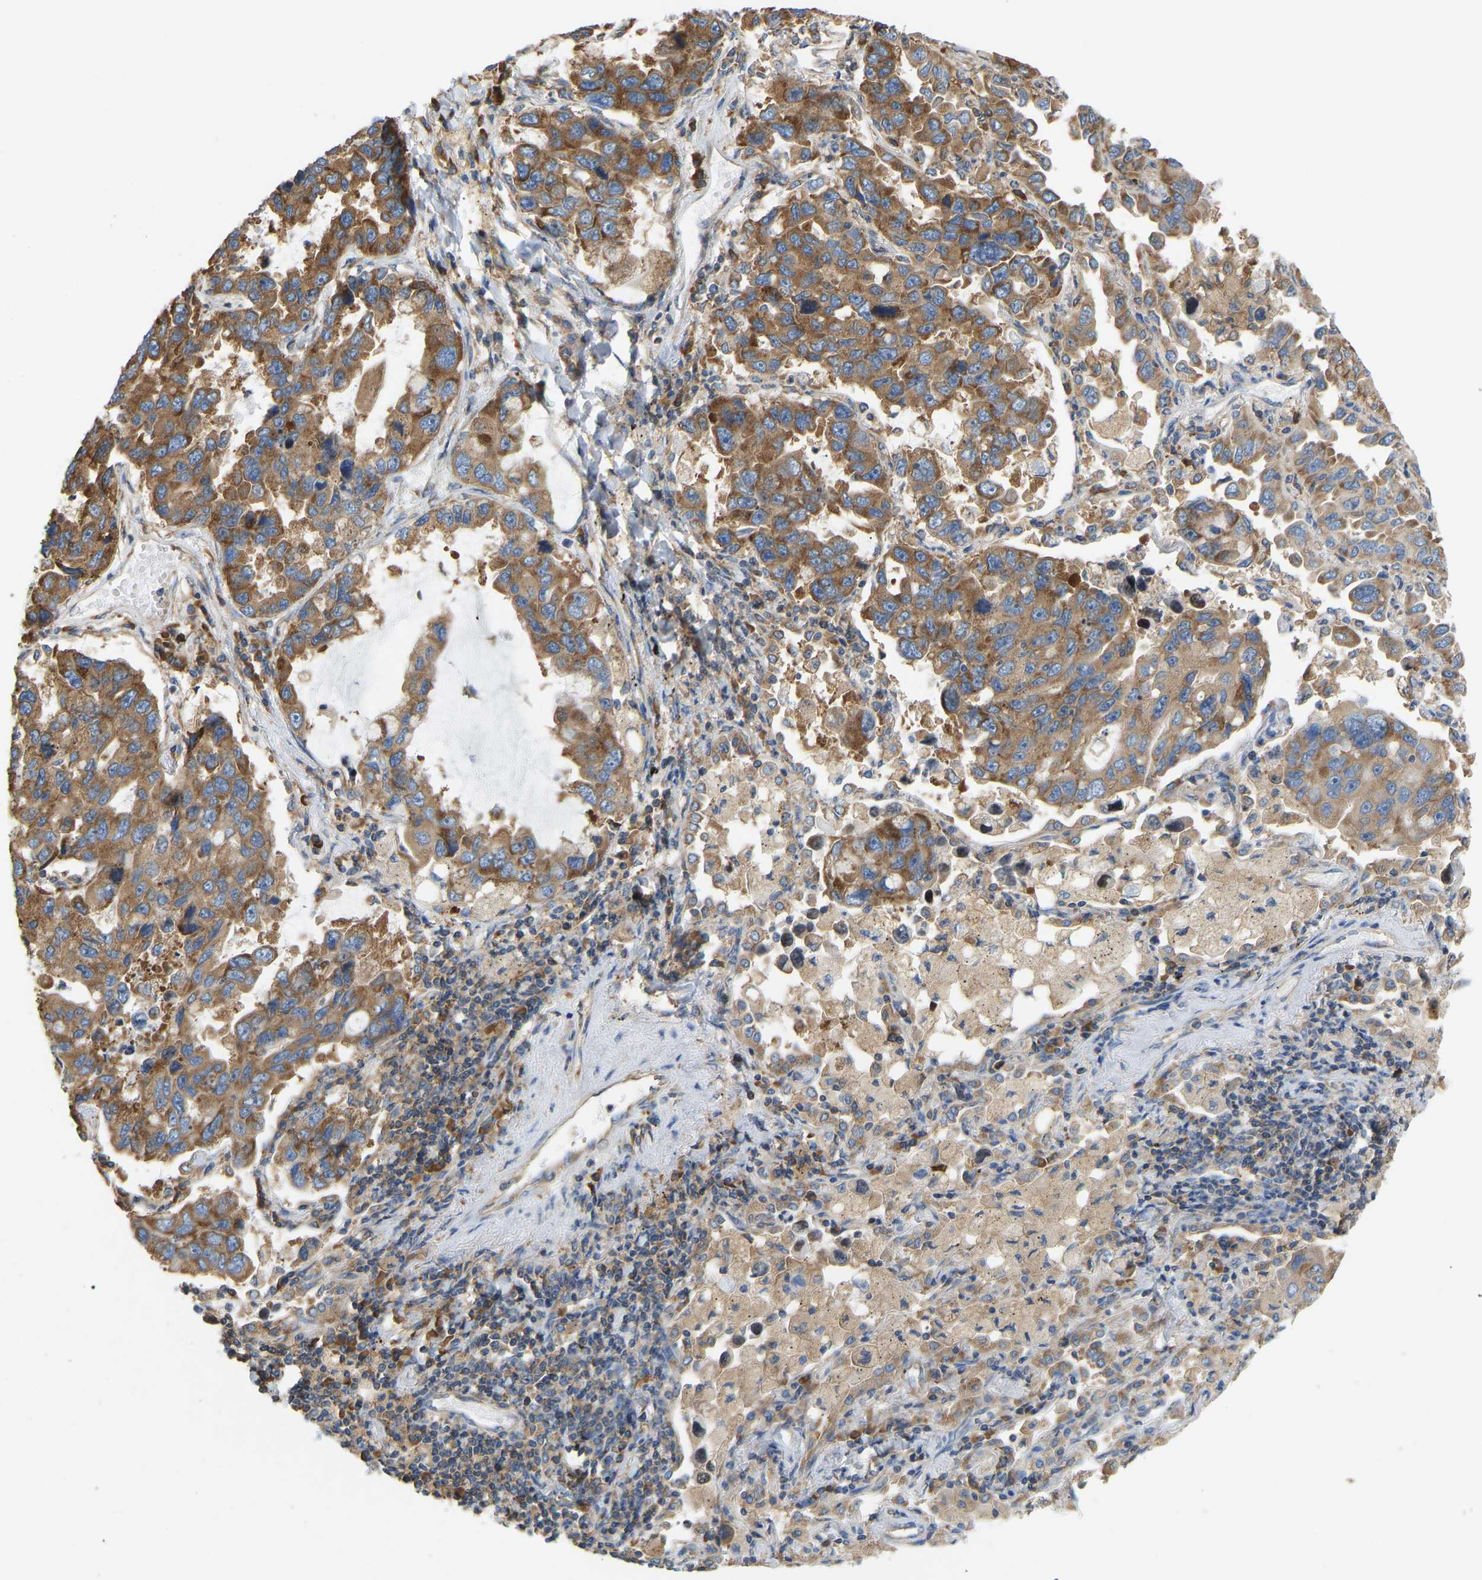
{"staining": {"intensity": "moderate", "quantity": ">75%", "location": "cytoplasmic/membranous"}, "tissue": "lung cancer", "cell_type": "Tumor cells", "image_type": "cancer", "snomed": [{"axis": "morphology", "description": "Adenocarcinoma, NOS"}, {"axis": "topography", "description": "Lung"}], "caption": "Immunohistochemical staining of lung adenocarcinoma shows medium levels of moderate cytoplasmic/membranous protein expression in about >75% of tumor cells.", "gene": "RPS6KB2", "patient": {"sex": "male", "age": 64}}